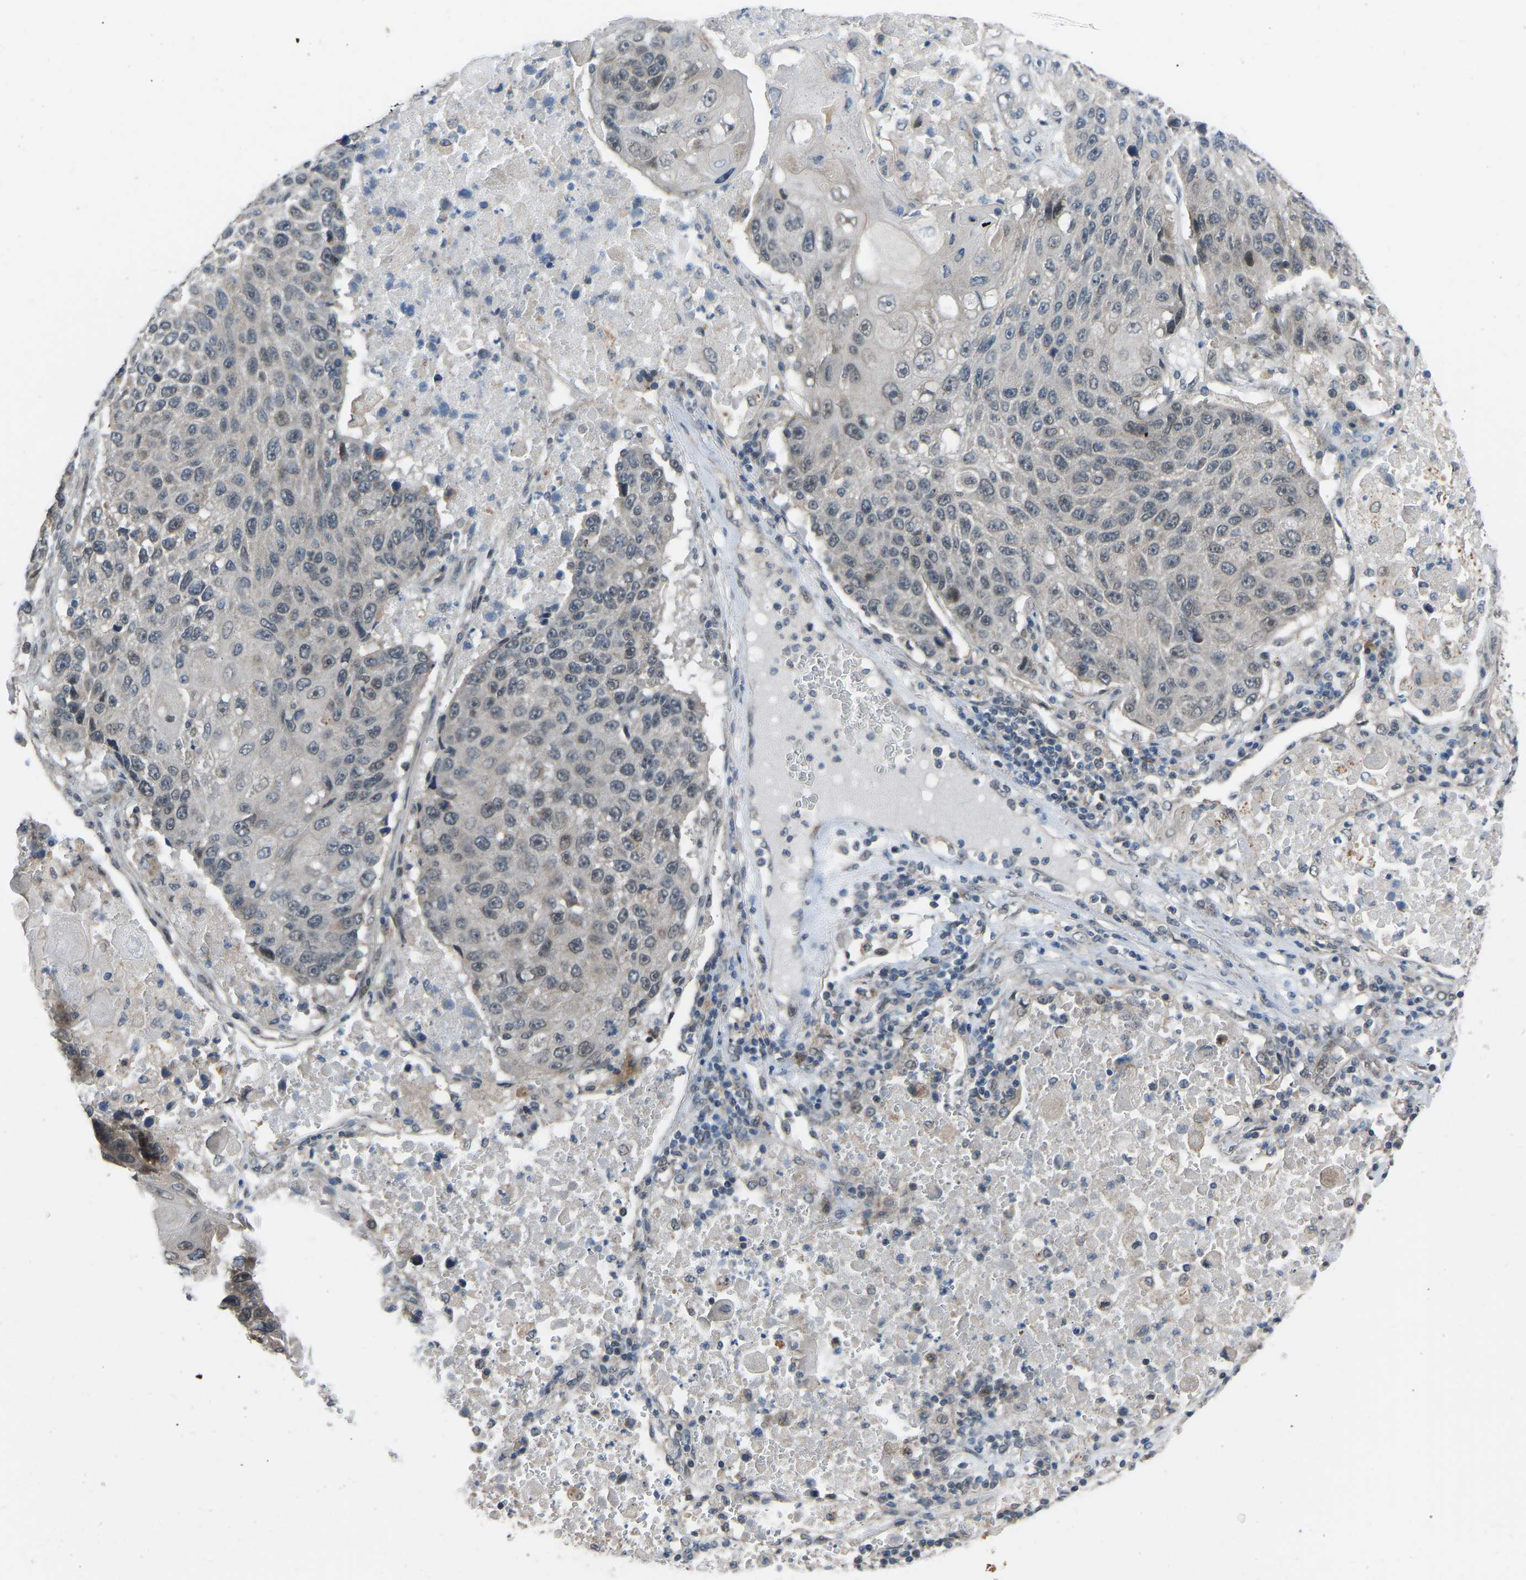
{"staining": {"intensity": "weak", "quantity": "<25%", "location": "cytoplasmic/membranous"}, "tissue": "lung cancer", "cell_type": "Tumor cells", "image_type": "cancer", "snomed": [{"axis": "morphology", "description": "Squamous cell carcinoma, NOS"}, {"axis": "topography", "description": "Lung"}], "caption": "Squamous cell carcinoma (lung) was stained to show a protein in brown. There is no significant positivity in tumor cells. (Stains: DAB (3,3'-diaminobenzidine) immunohistochemistry with hematoxylin counter stain, Microscopy: brightfield microscopy at high magnification).", "gene": "CDK2AP1", "patient": {"sex": "male", "age": 61}}